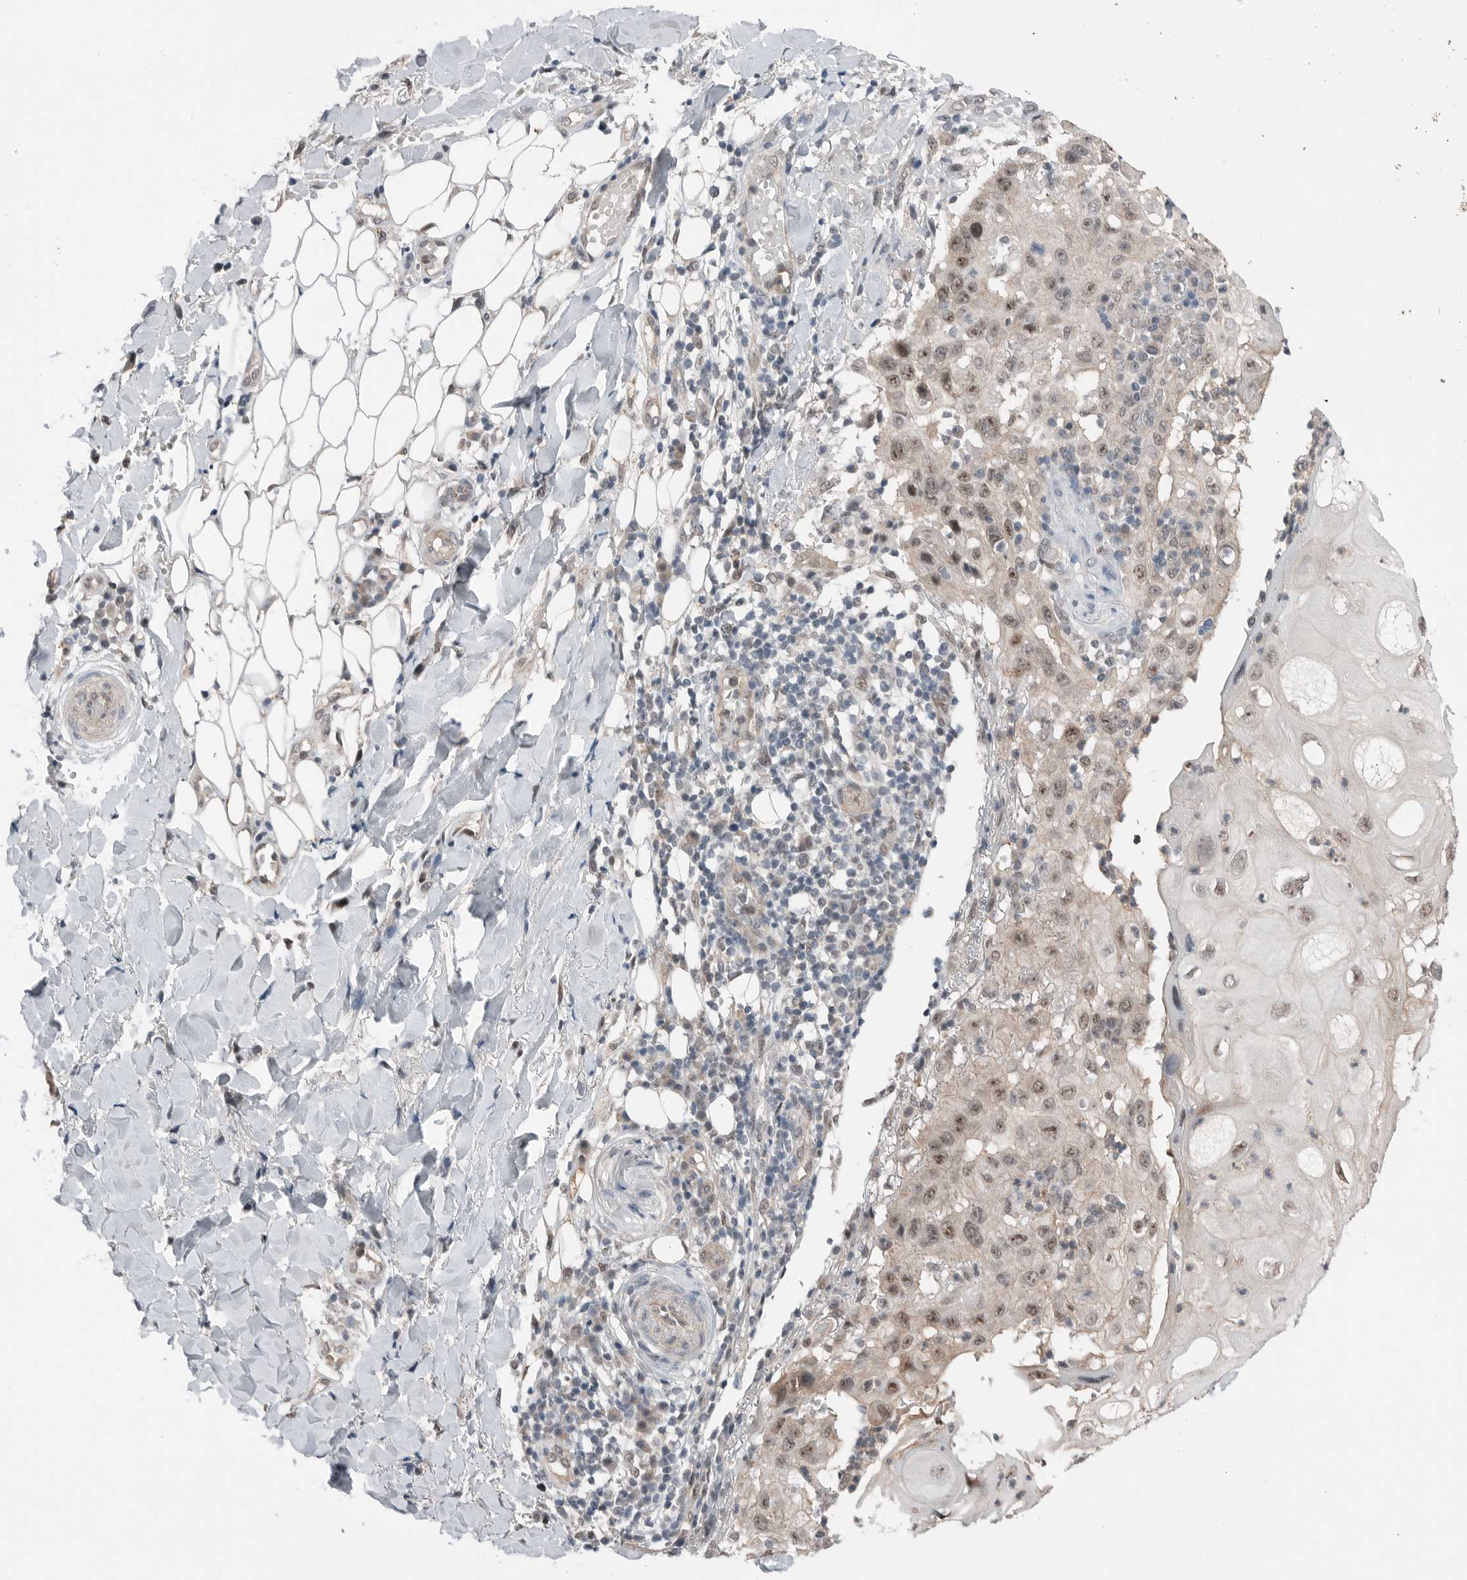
{"staining": {"intensity": "weak", "quantity": ">75%", "location": "nuclear"}, "tissue": "skin cancer", "cell_type": "Tumor cells", "image_type": "cancer", "snomed": [{"axis": "morphology", "description": "Normal tissue, NOS"}, {"axis": "morphology", "description": "Squamous cell carcinoma, NOS"}, {"axis": "topography", "description": "Skin"}], "caption": "Immunohistochemistry (DAB (3,3'-diaminobenzidine)) staining of human skin cancer reveals weak nuclear protein staining in approximately >75% of tumor cells.", "gene": "NTAQ1", "patient": {"sex": "female", "age": 96}}